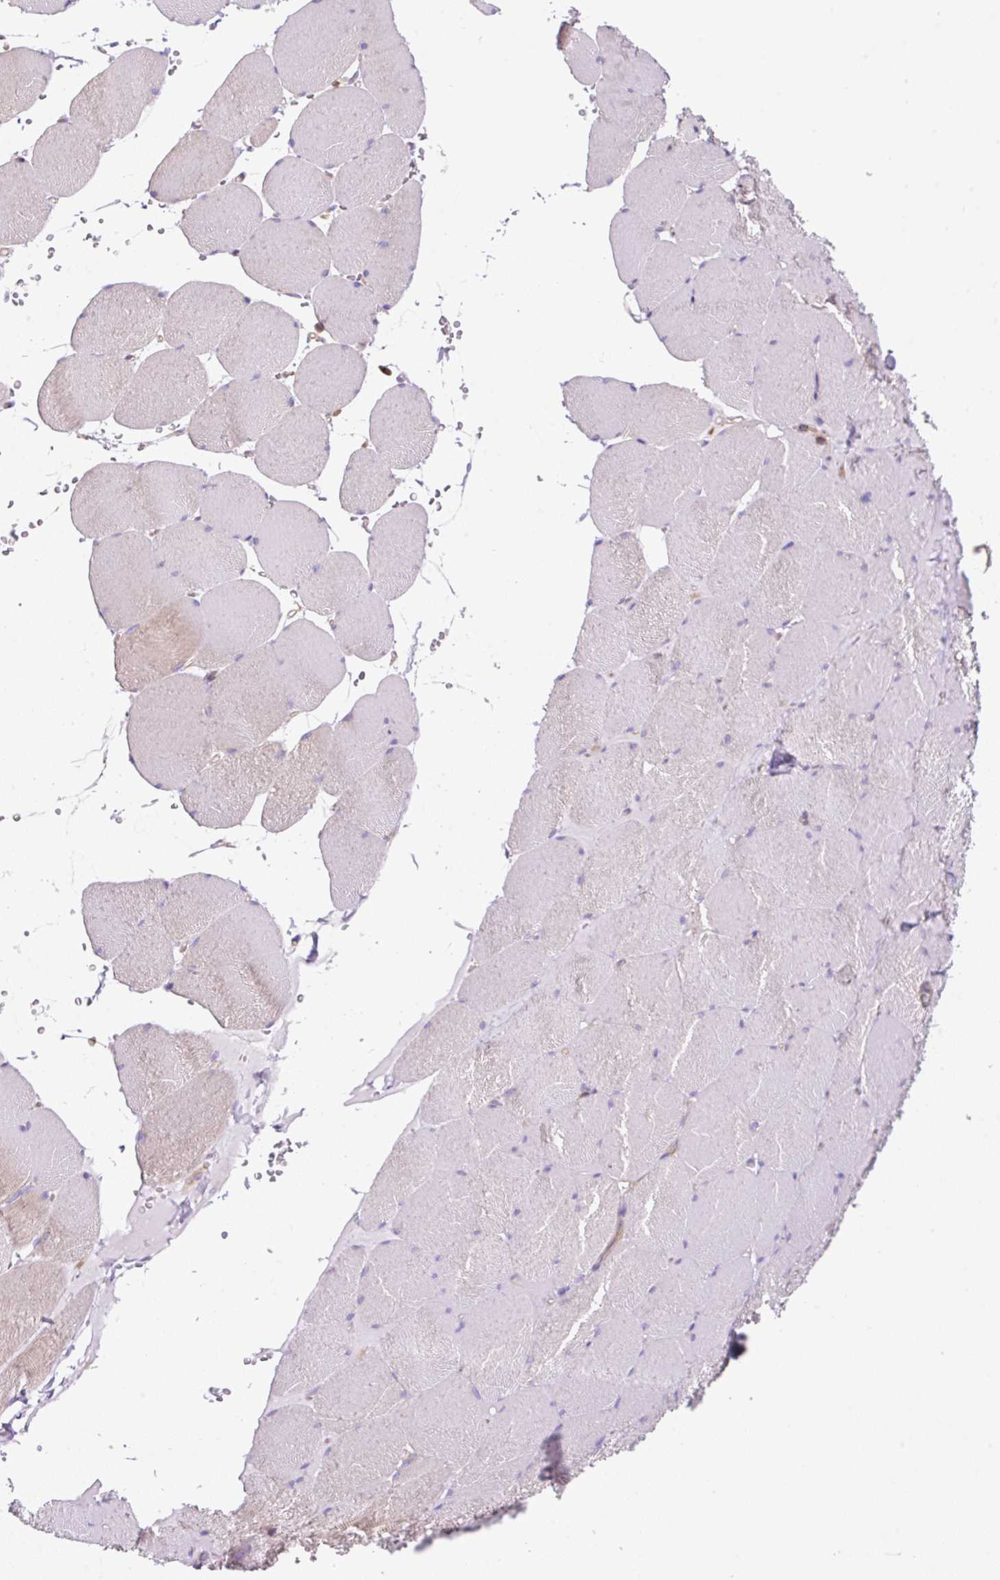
{"staining": {"intensity": "negative", "quantity": "none", "location": "none"}, "tissue": "skeletal muscle", "cell_type": "Myocytes", "image_type": "normal", "snomed": [{"axis": "morphology", "description": "Normal tissue, NOS"}, {"axis": "topography", "description": "Skeletal muscle"}, {"axis": "topography", "description": "Head-Neck"}], "caption": "Immunohistochemistry photomicrograph of unremarkable skeletal muscle: skeletal muscle stained with DAB reveals no significant protein staining in myocytes. Nuclei are stained in blue.", "gene": "DNM2", "patient": {"sex": "male", "age": 66}}